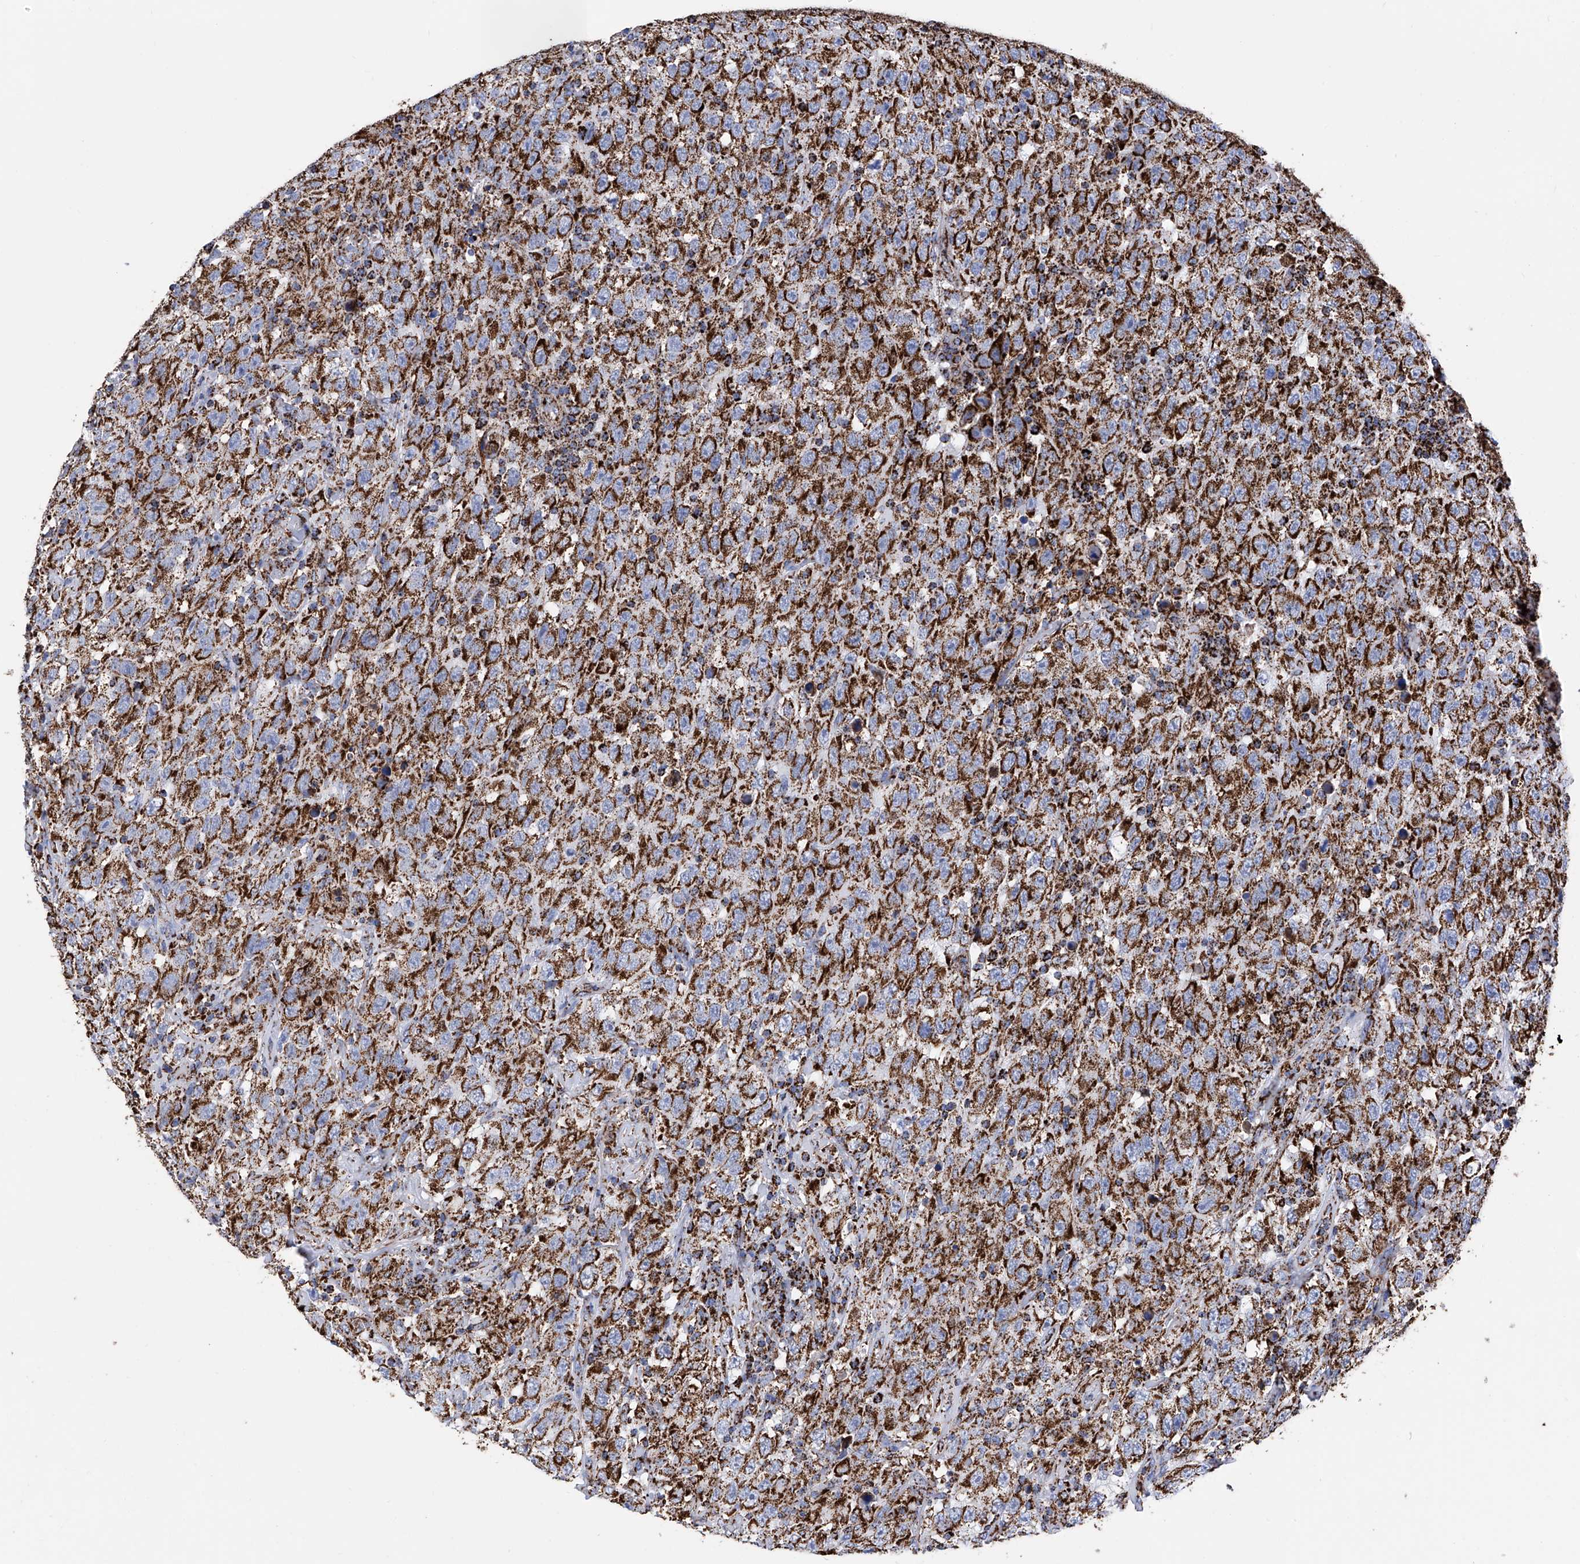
{"staining": {"intensity": "strong", "quantity": ">75%", "location": "cytoplasmic/membranous"}, "tissue": "testis cancer", "cell_type": "Tumor cells", "image_type": "cancer", "snomed": [{"axis": "morphology", "description": "Seminoma, NOS"}, {"axis": "topography", "description": "Testis"}], "caption": "IHC (DAB) staining of human testis seminoma shows strong cytoplasmic/membranous protein staining in about >75% of tumor cells.", "gene": "ATP5PF", "patient": {"sex": "male", "age": 65}}